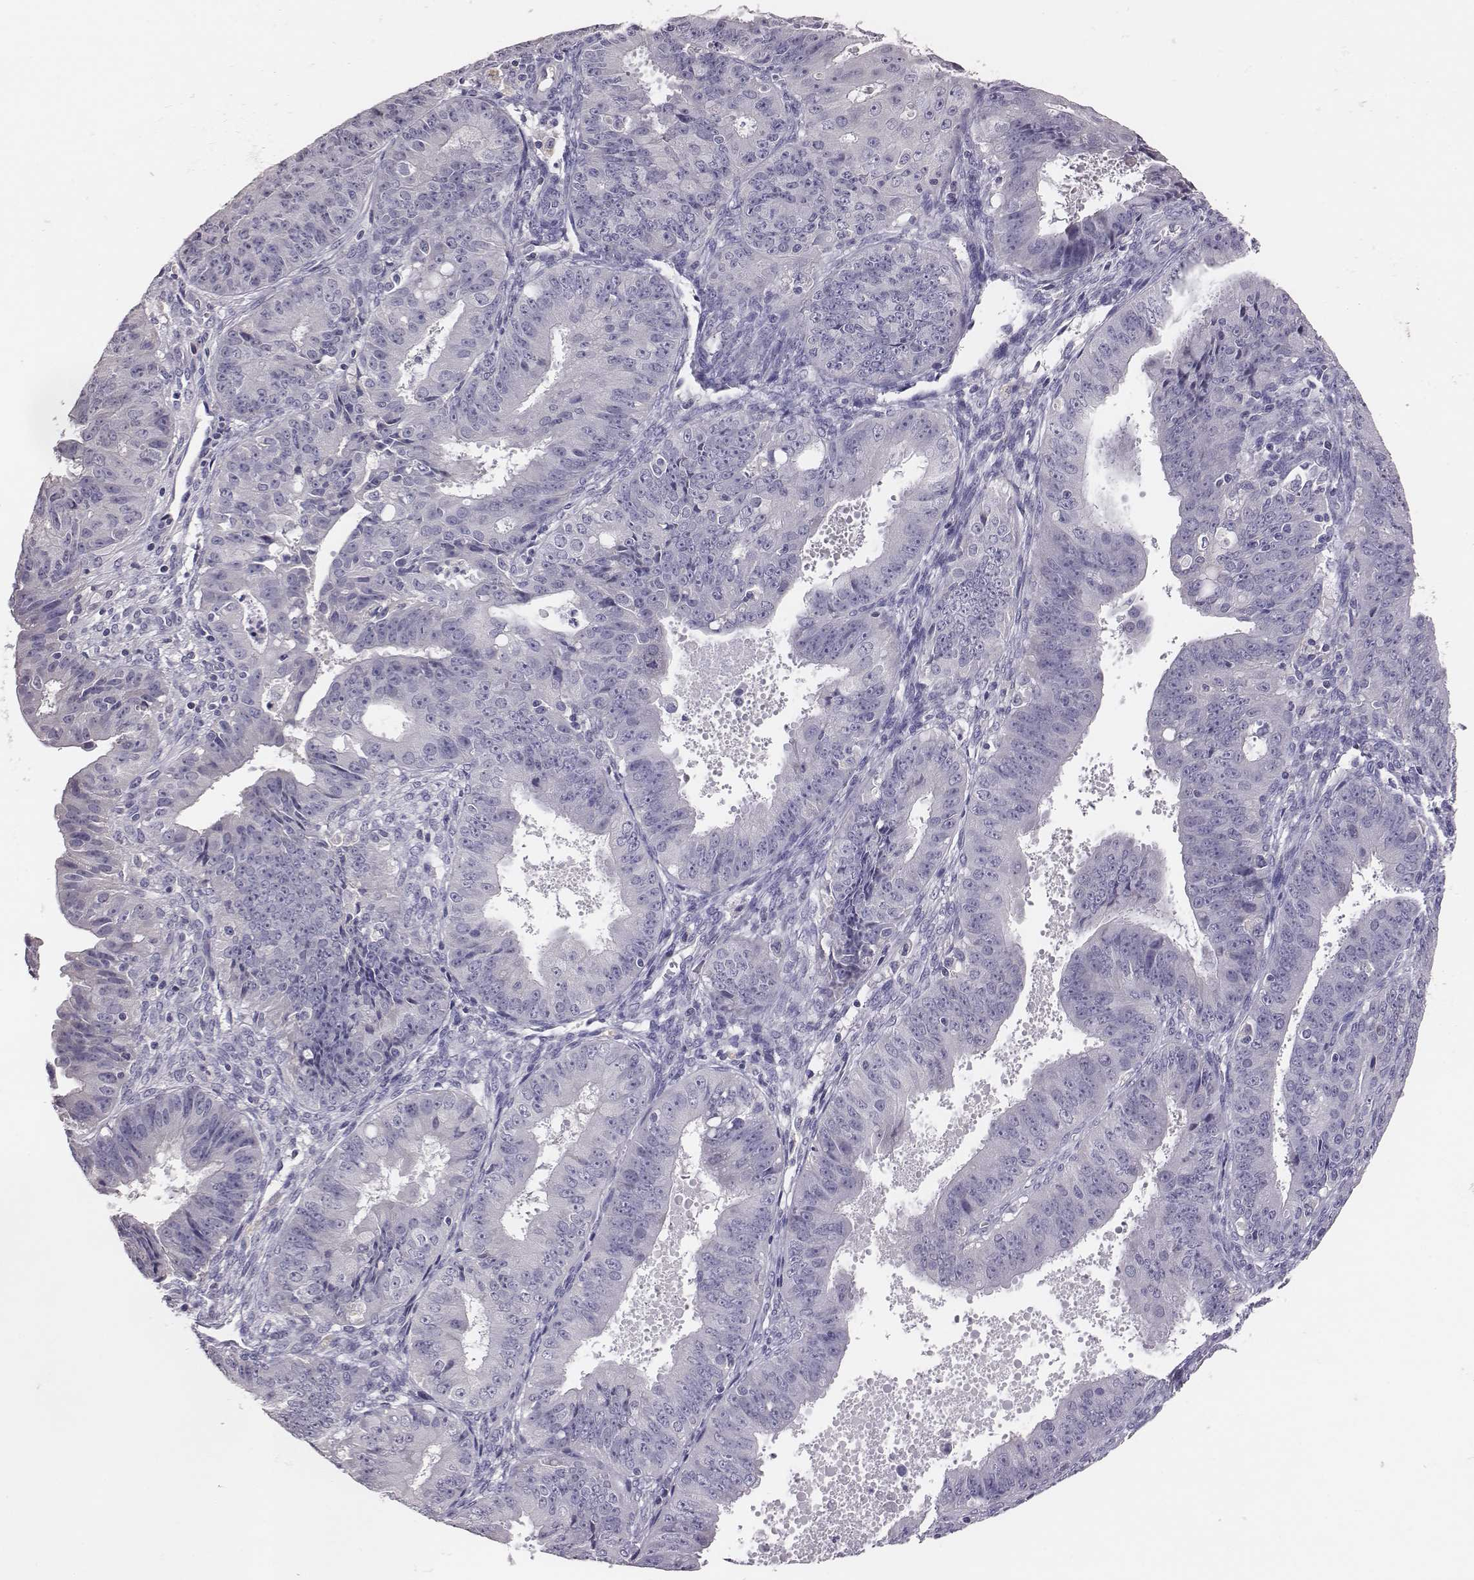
{"staining": {"intensity": "negative", "quantity": "none", "location": "none"}, "tissue": "ovarian cancer", "cell_type": "Tumor cells", "image_type": "cancer", "snomed": [{"axis": "morphology", "description": "Carcinoma, endometroid"}, {"axis": "topography", "description": "Ovary"}], "caption": "This is an IHC micrograph of ovarian endometroid carcinoma. There is no staining in tumor cells.", "gene": "EN1", "patient": {"sex": "female", "age": 42}}